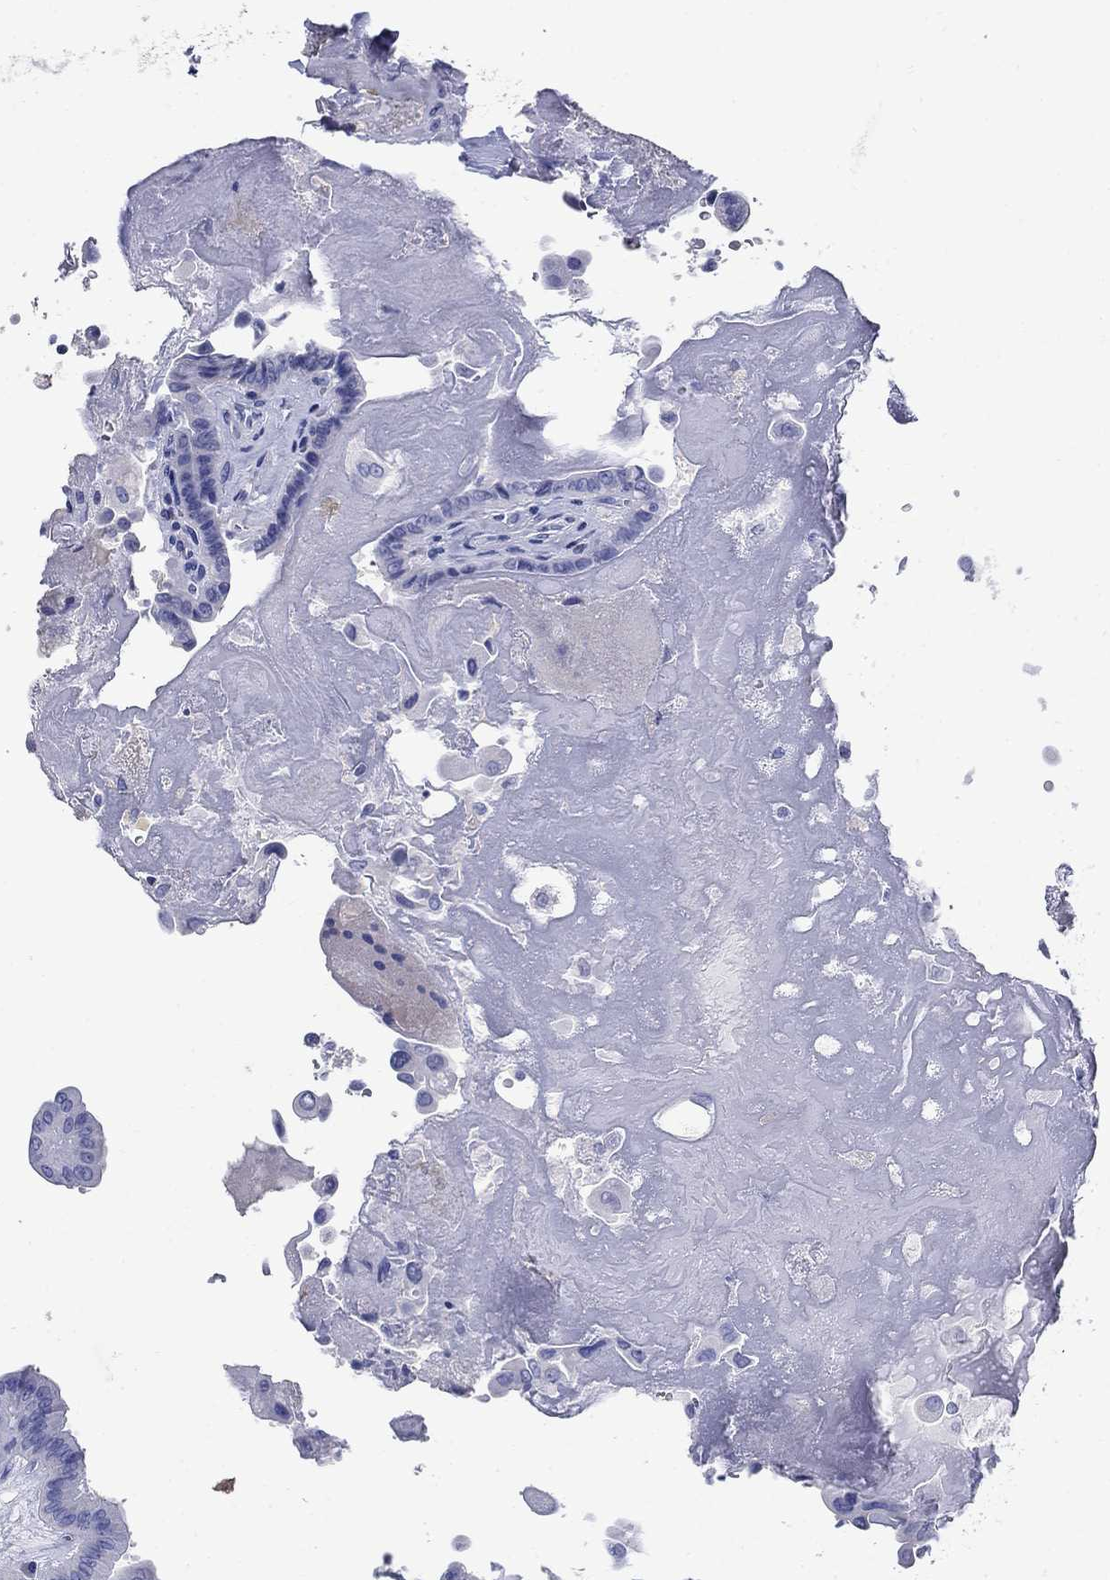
{"staining": {"intensity": "negative", "quantity": "none", "location": "none"}, "tissue": "thyroid cancer", "cell_type": "Tumor cells", "image_type": "cancer", "snomed": [{"axis": "morphology", "description": "Papillary adenocarcinoma, NOS"}, {"axis": "topography", "description": "Thyroid gland"}], "caption": "Thyroid cancer (papillary adenocarcinoma) was stained to show a protein in brown. There is no significant expression in tumor cells.", "gene": "CD1A", "patient": {"sex": "female", "age": 37}}